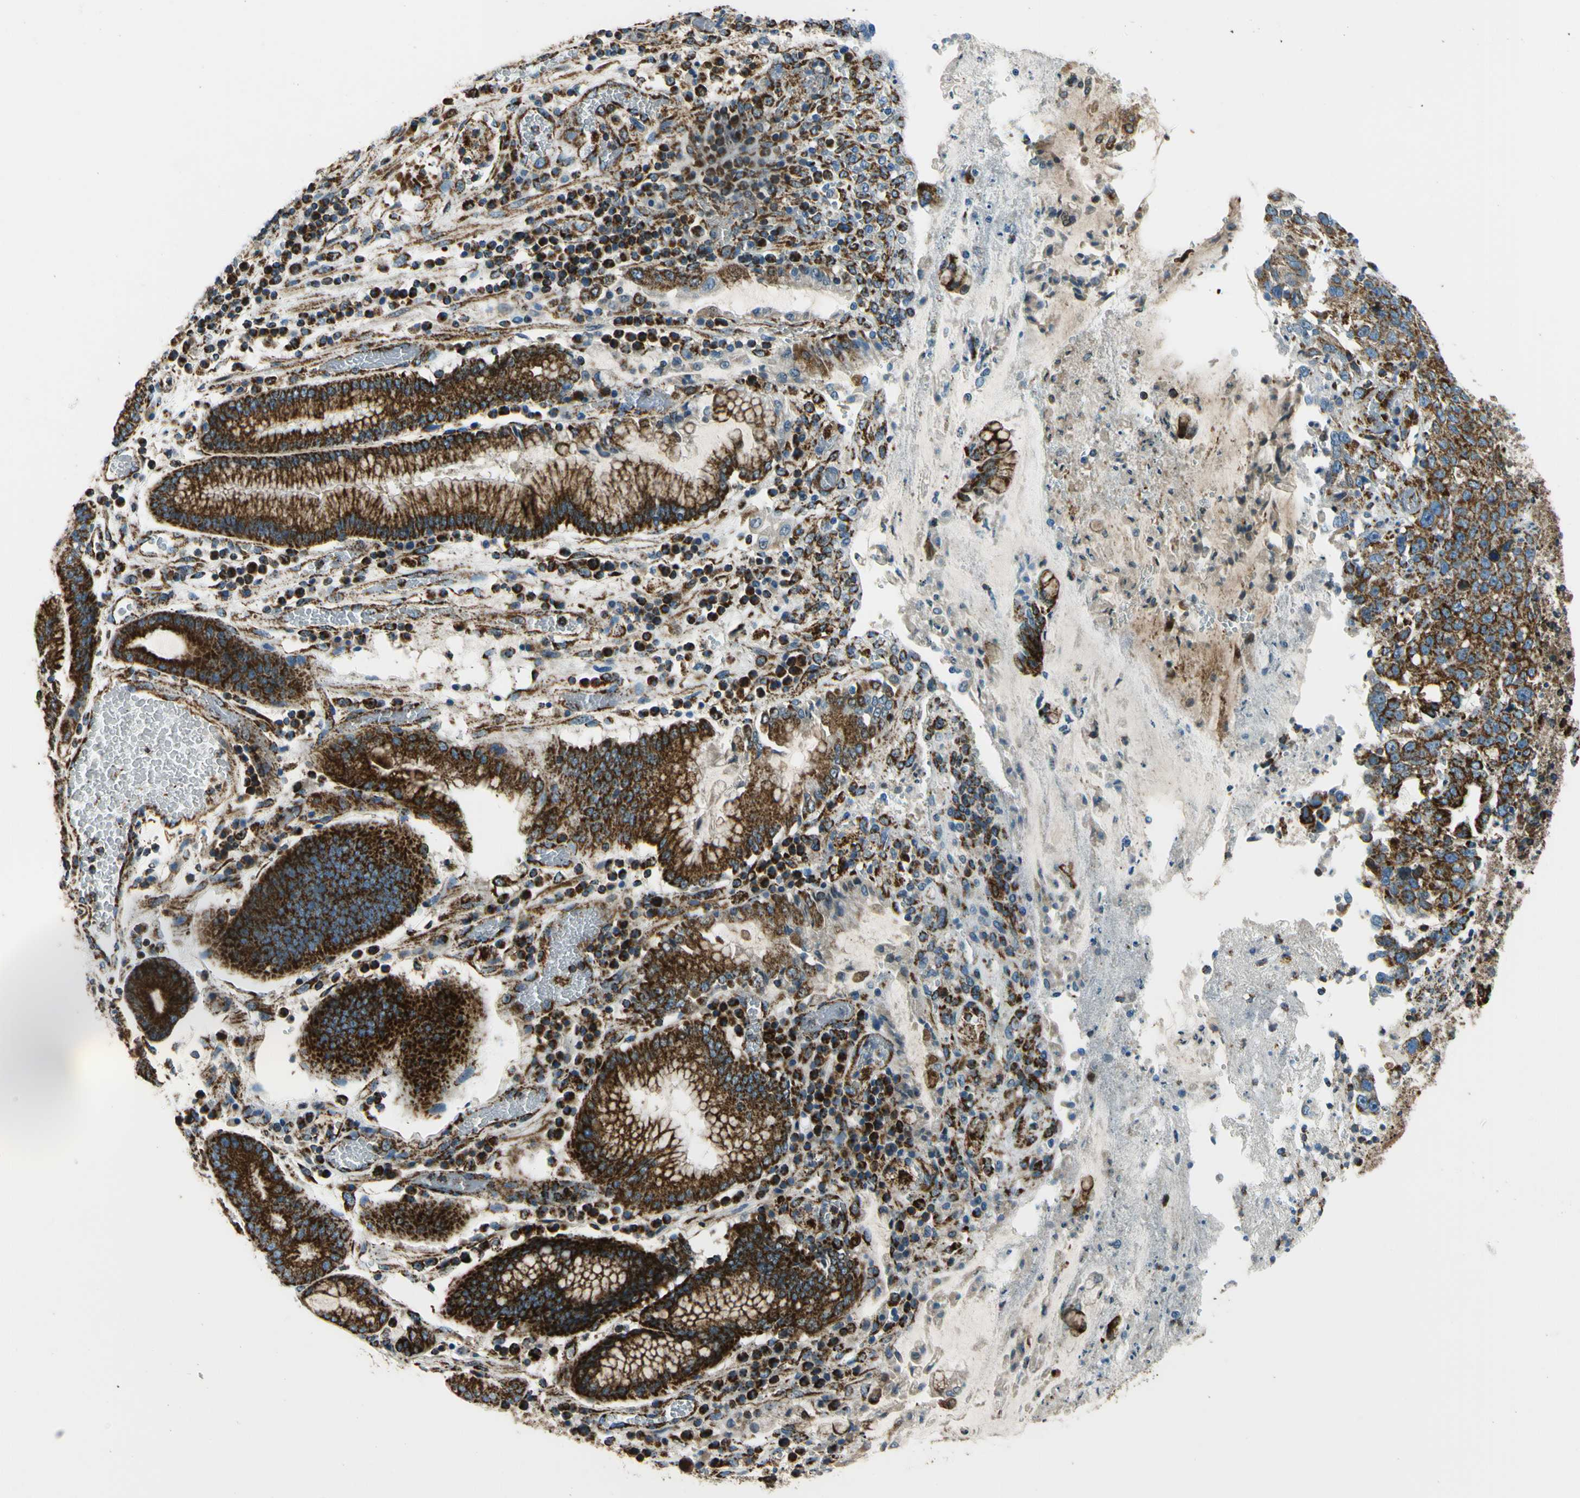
{"staining": {"intensity": "strong", "quantity": ">75%", "location": "cytoplasmic/membranous"}, "tissue": "stomach cancer", "cell_type": "Tumor cells", "image_type": "cancer", "snomed": [{"axis": "morphology", "description": "Normal tissue, NOS"}, {"axis": "morphology", "description": "Adenocarcinoma, NOS"}, {"axis": "topography", "description": "Stomach"}], "caption": "The immunohistochemical stain highlights strong cytoplasmic/membranous staining in tumor cells of stomach cancer tissue.", "gene": "MAVS", "patient": {"sex": "male", "age": 48}}